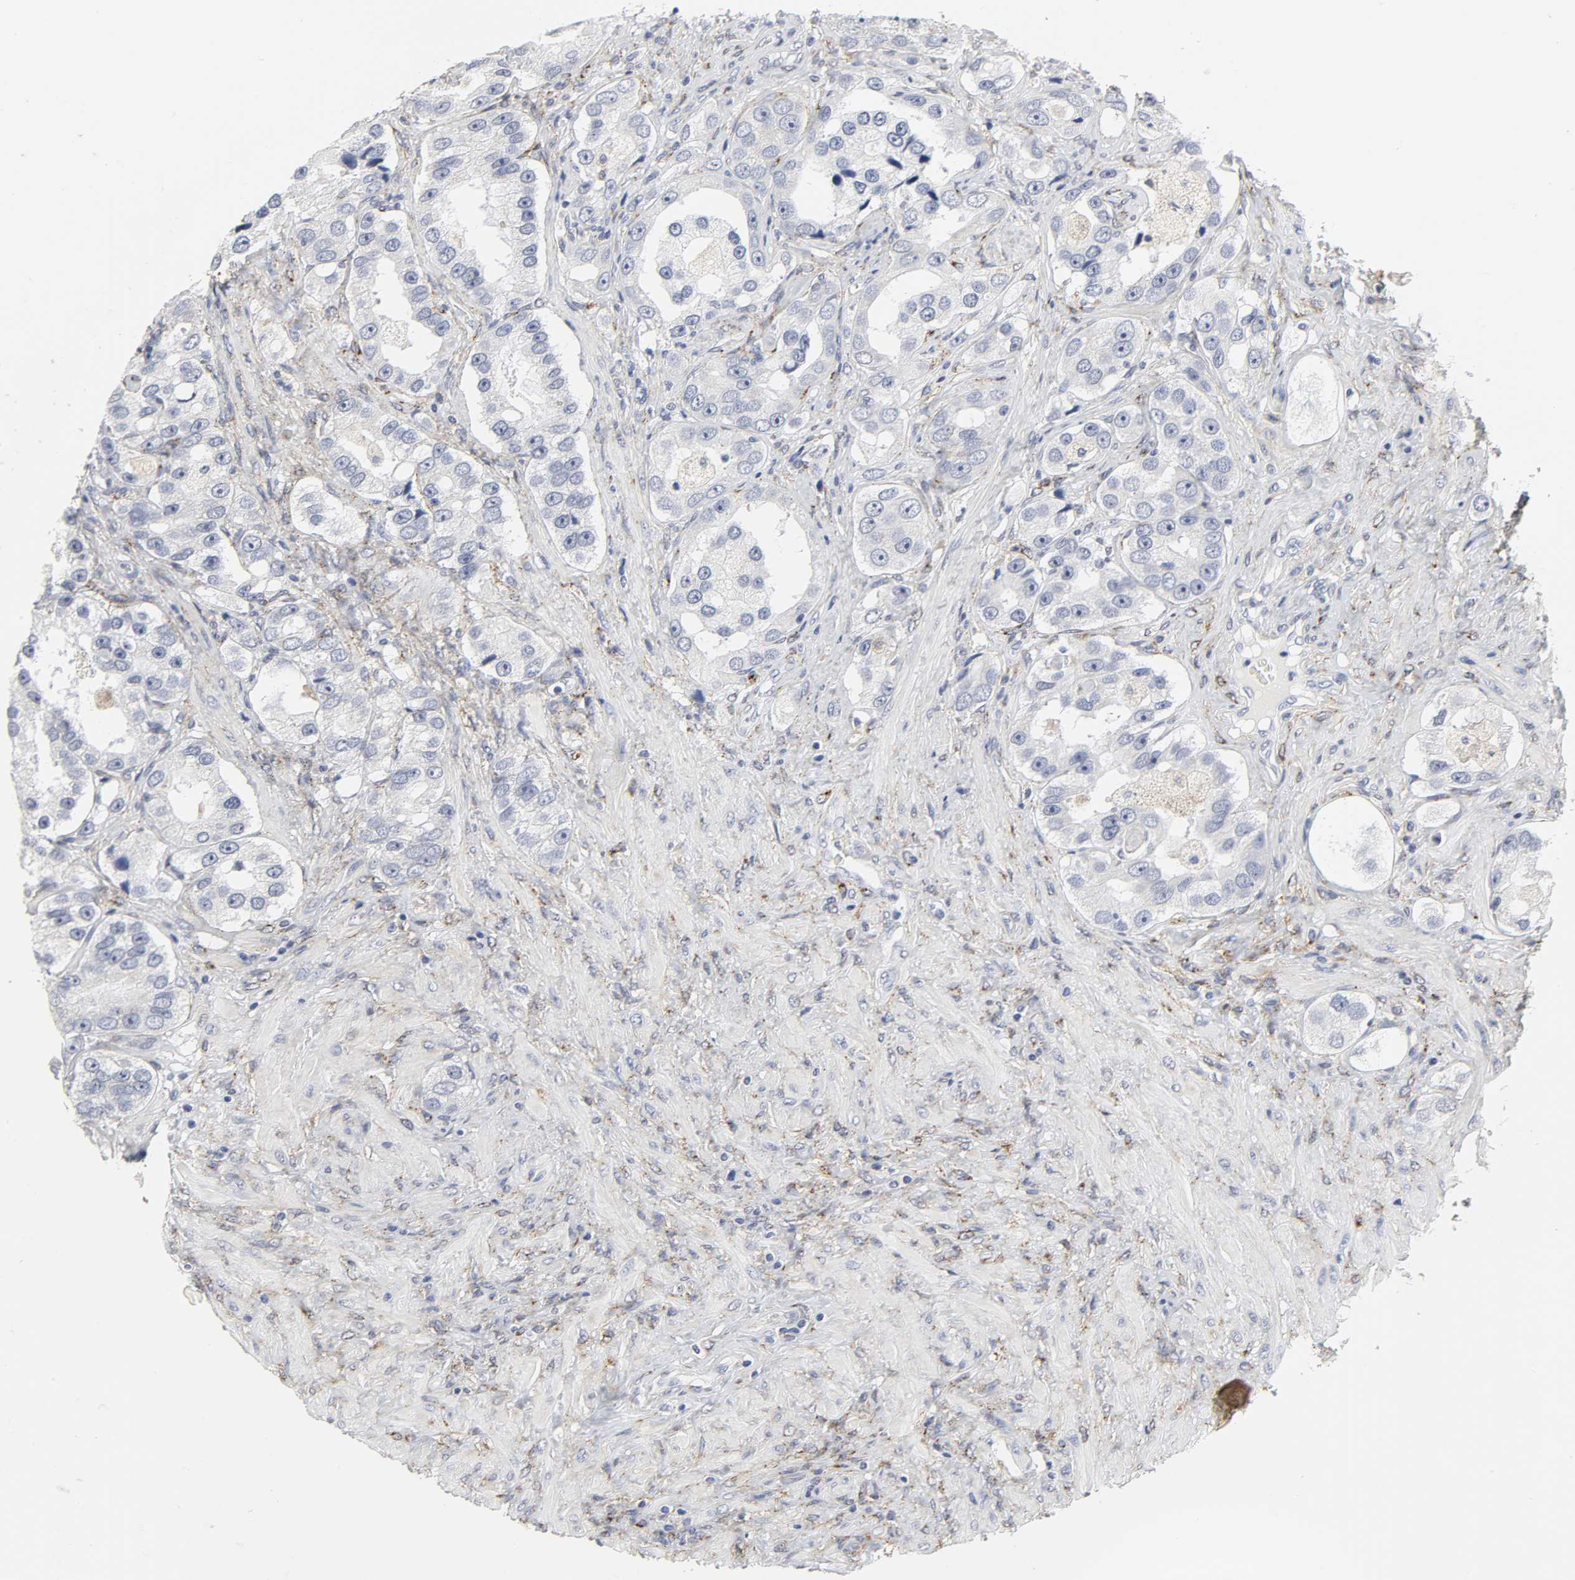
{"staining": {"intensity": "negative", "quantity": "none", "location": "none"}, "tissue": "prostate cancer", "cell_type": "Tumor cells", "image_type": "cancer", "snomed": [{"axis": "morphology", "description": "Adenocarcinoma, High grade"}, {"axis": "topography", "description": "Prostate"}], "caption": "Immunohistochemistry (IHC) micrograph of human prostate cancer (adenocarcinoma (high-grade)) stained for a protein (brown), which shows no staining in tumor cells. (Stains: DAB immunohistochemistry with hematoxylin counter stain, Microscopy: brightfield microscopy at high magnification).", "gene": "LRP1", "patient": {"sex": "male", "age": 63}}